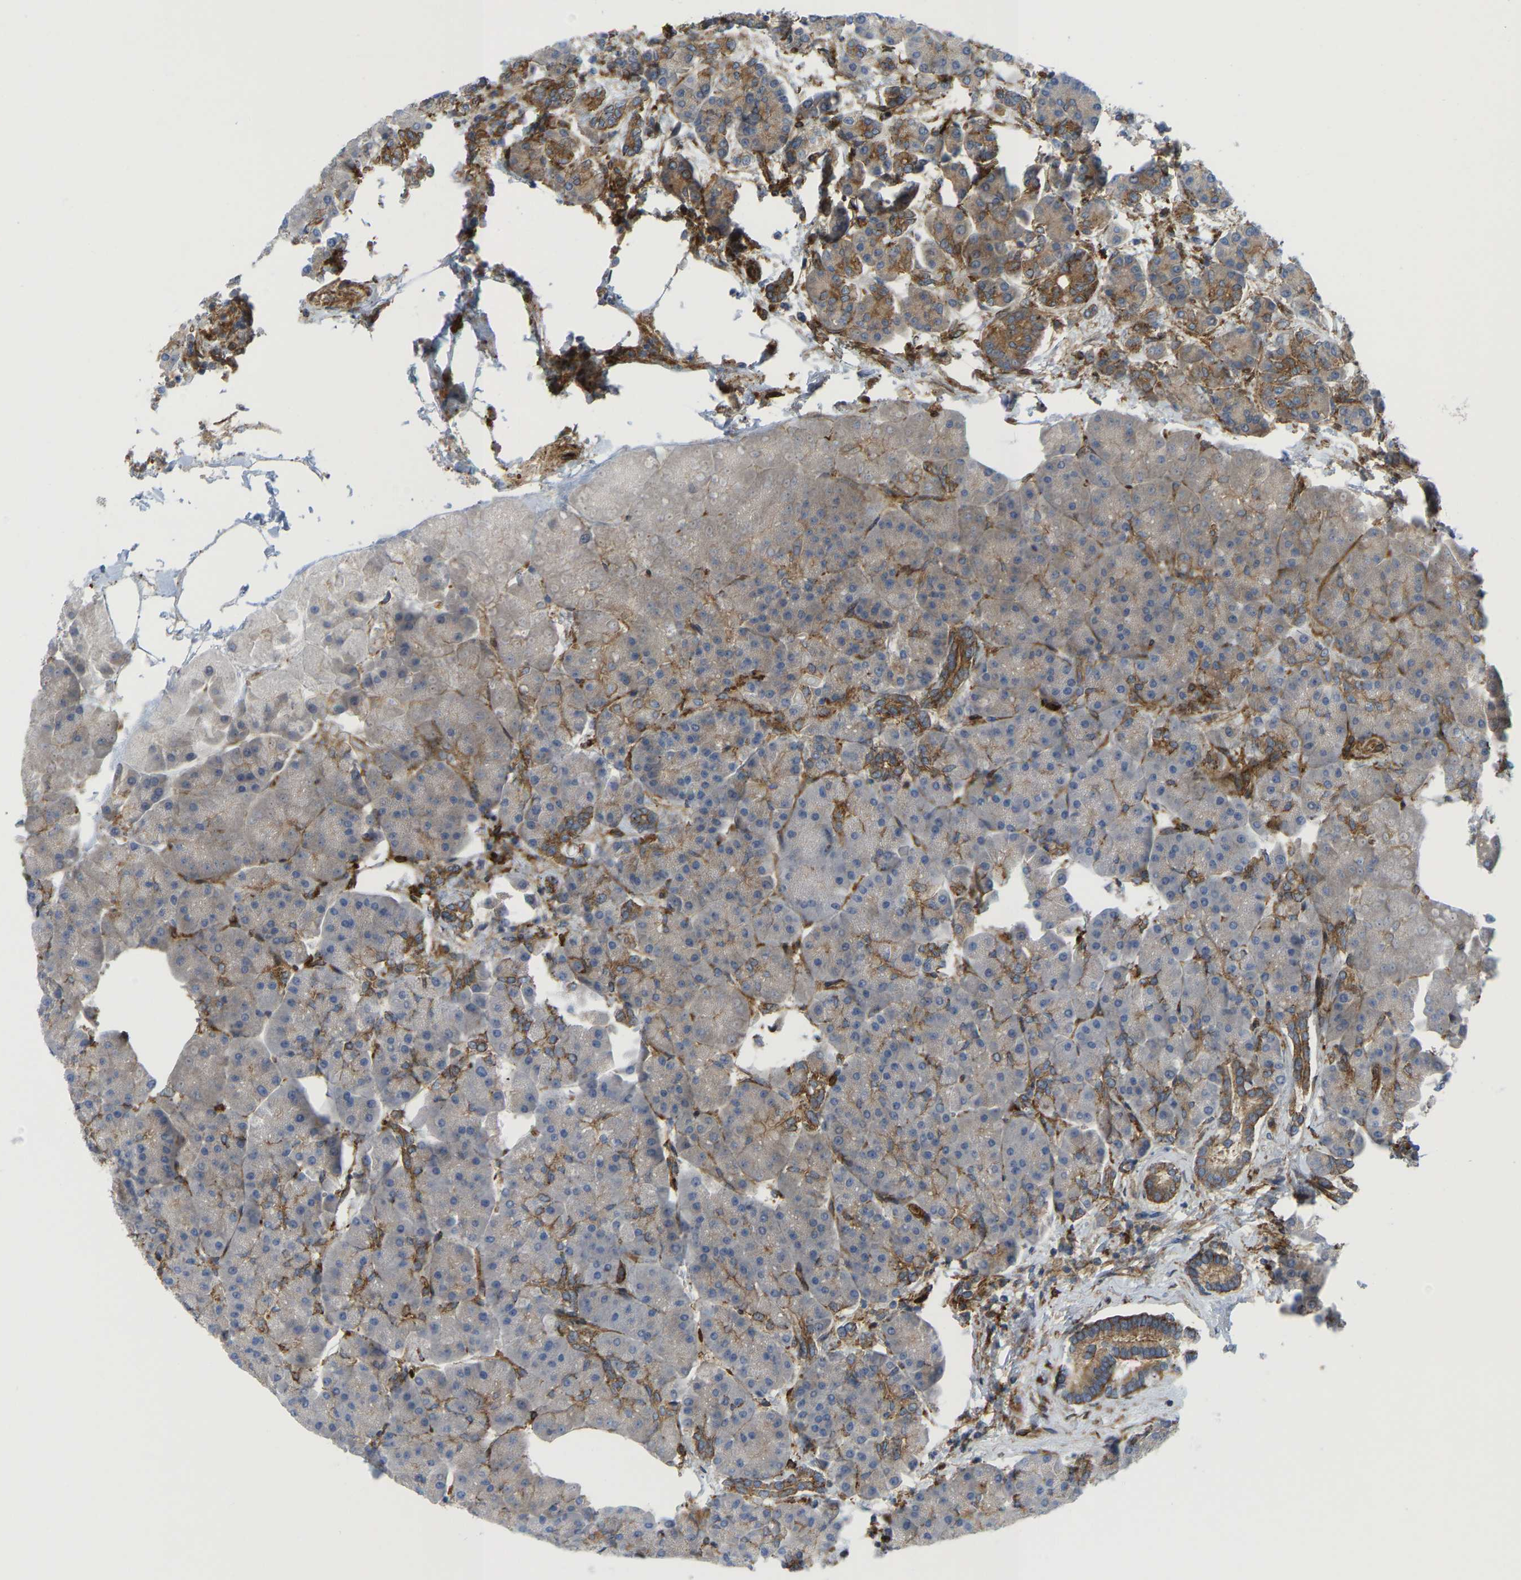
{"staining": {"intensity": "moderate", "quantity": "<25%", "location": "cytoplasmic/membranous"}, "tissue": "pancreas", "cell_type": "Exocrine glandular cells", "image_type": "normal", "snomed": [{"axis": "morphology", "description": "Normal tissue, NOS"}, {"axis": "topography", "description": "Pancreas"}], "caption": "This is an image of IHC staining of normal pancreas, which shows moderate positivity in the cytoplasmic/membranous of exocrine glandular cells.", "gene": "PICALM", "patient": {"sex": "female", "age": 70}}